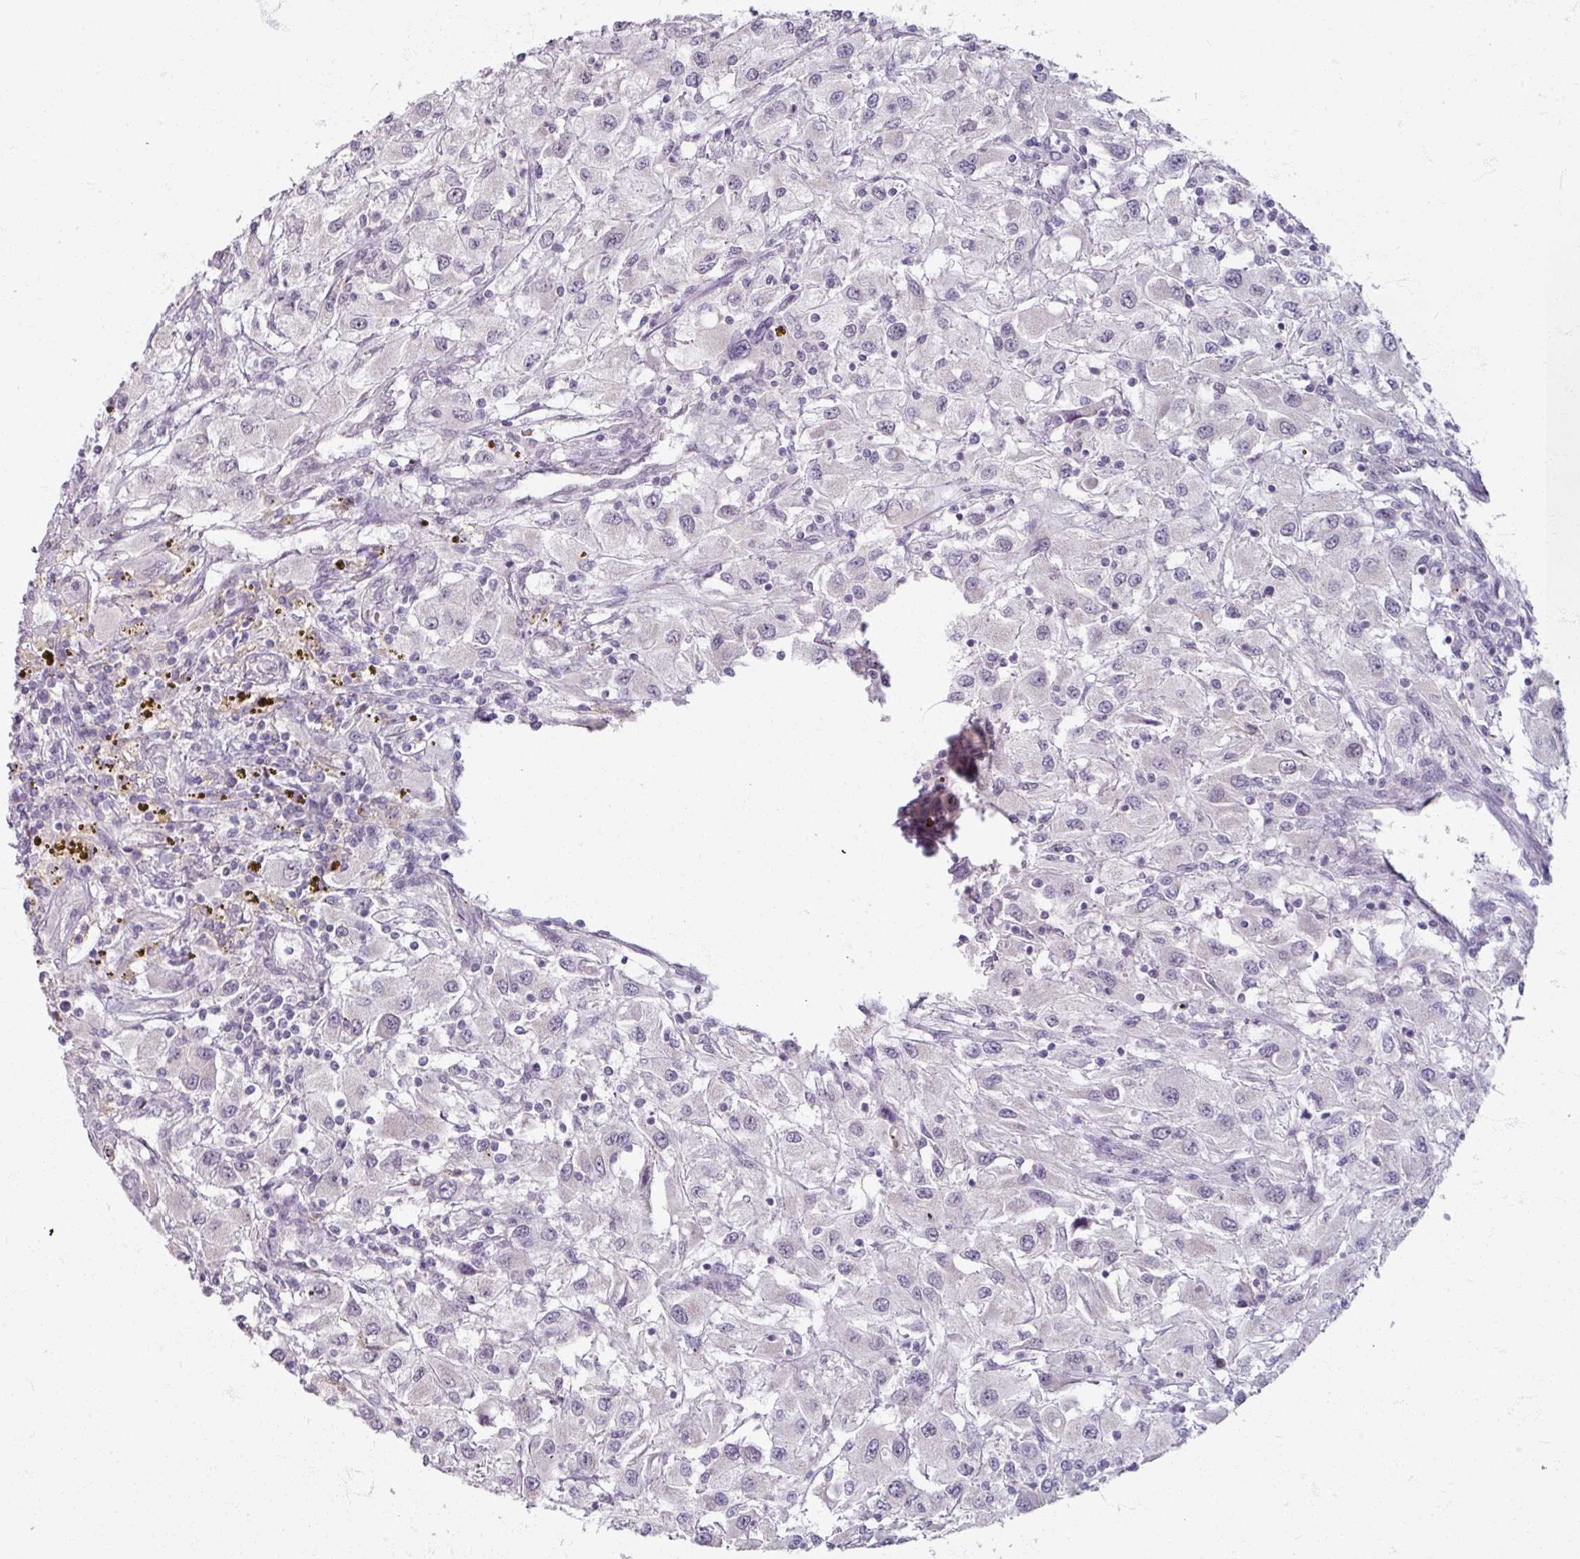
{"staining": {"intensity": "negative", "quantity": "none", "location": "none"}, "tissue": "renal cancer", "cell_type": "Tumor cells", "image_type": "cancer", "snomed": [{"axis": "morphology", "description": "Adenocarcinoma, NOS"}, {"axis": "topography", "description": "Kidney"}], "caption": "Renal adenocarcinoma was stained to show a protein in brown. There is no significant positivity in tumor cells.", "gene": "SOX11", "patient": {"sex": "female", "age": 67}}